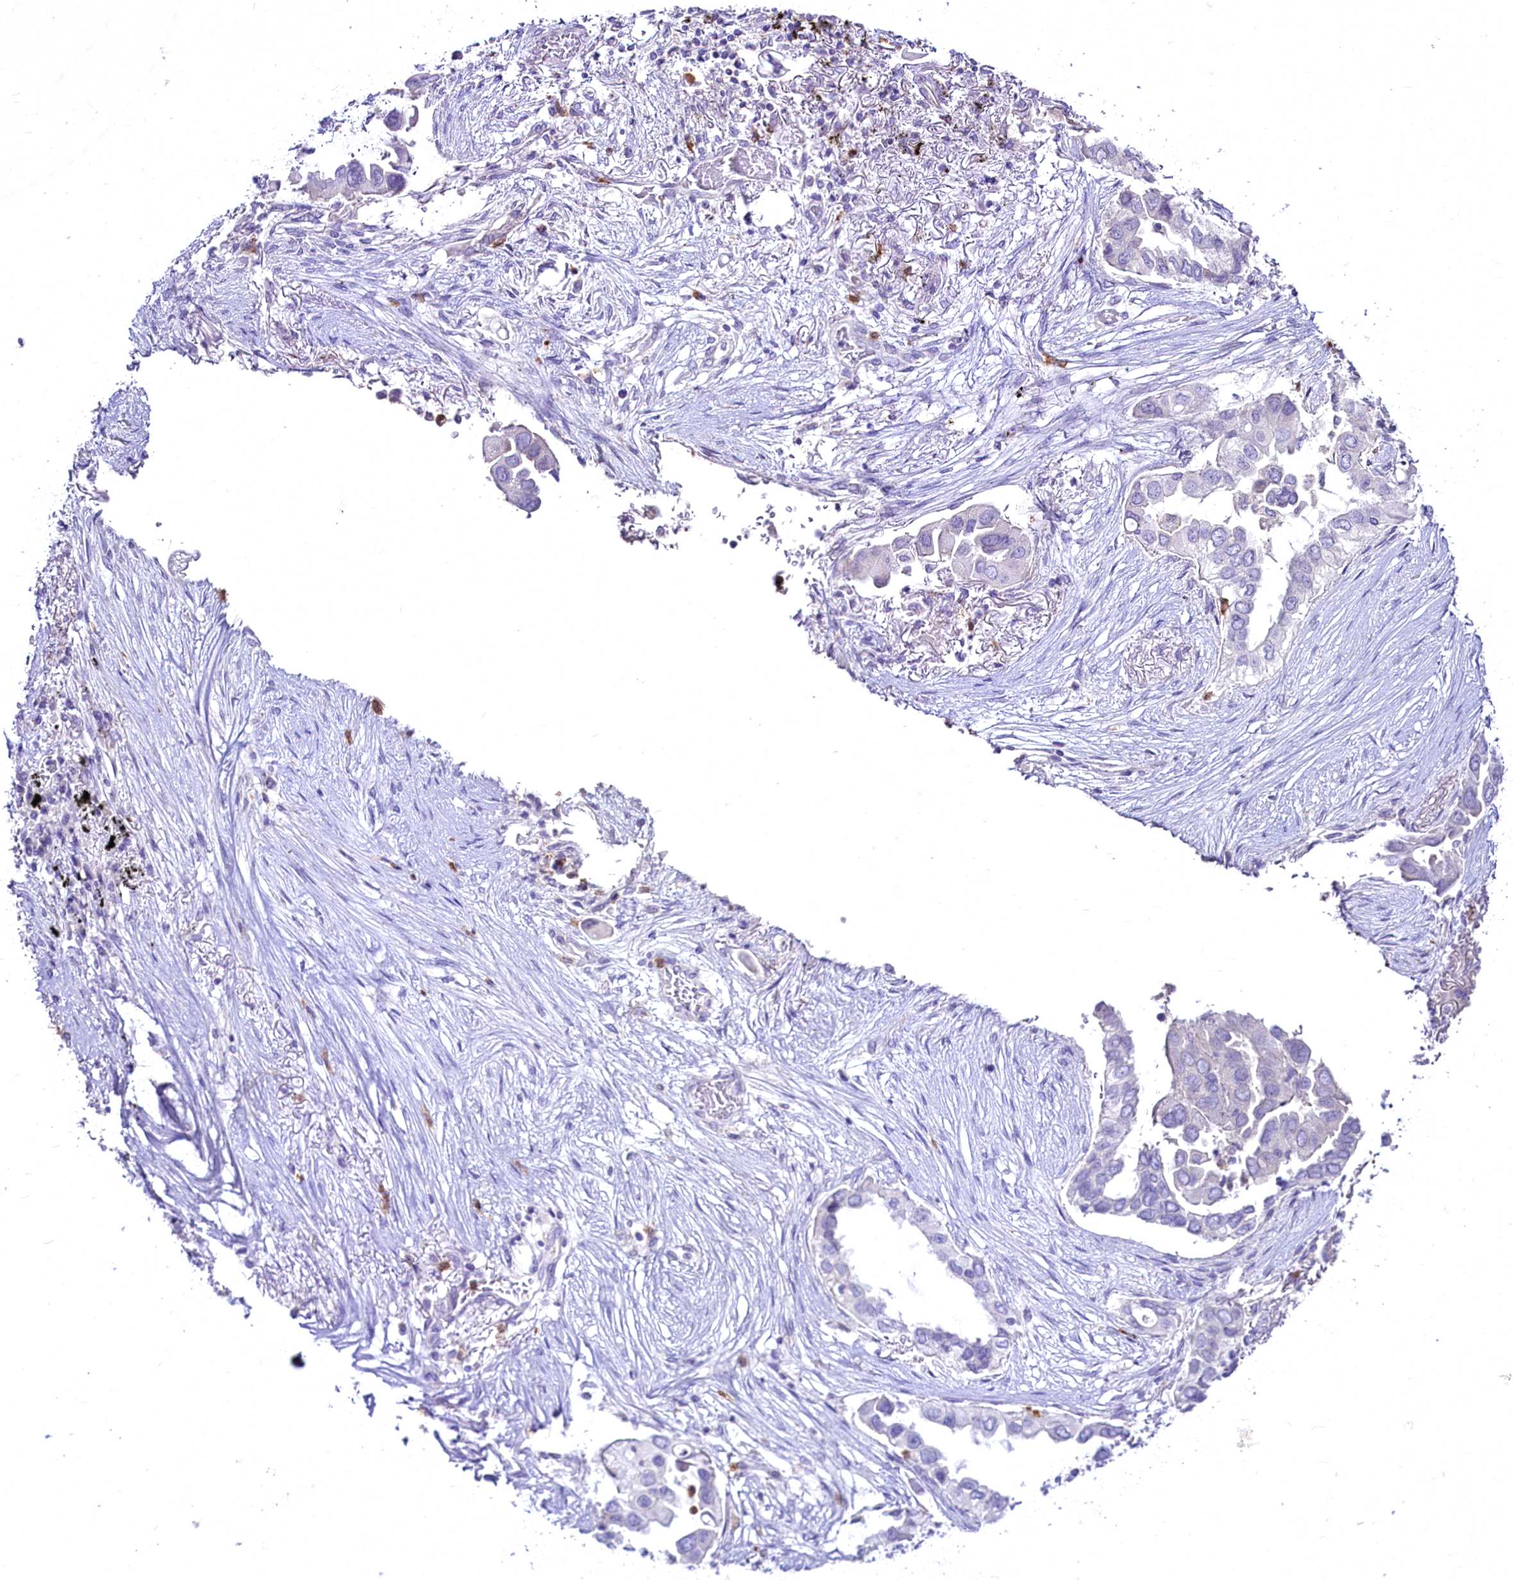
{"staining": {"intensity": "negative", "quantity": "none", "location": "none"}, "tissue": "lung cancer", "cell_type": "Tumor cells", "image_type": "cancer", "snomed": [{"axis": "morphology", "description": "Adenocarcinoma, NOS"}, {"axis": "topography", "description": "Lung"}], "caption": "Lung adenocarcinoma was stained to show a protein in brown. There is no significant expression in tumor cells.", "gene": "FAM209B", "patient": {"sex": "female", "age": 76}}